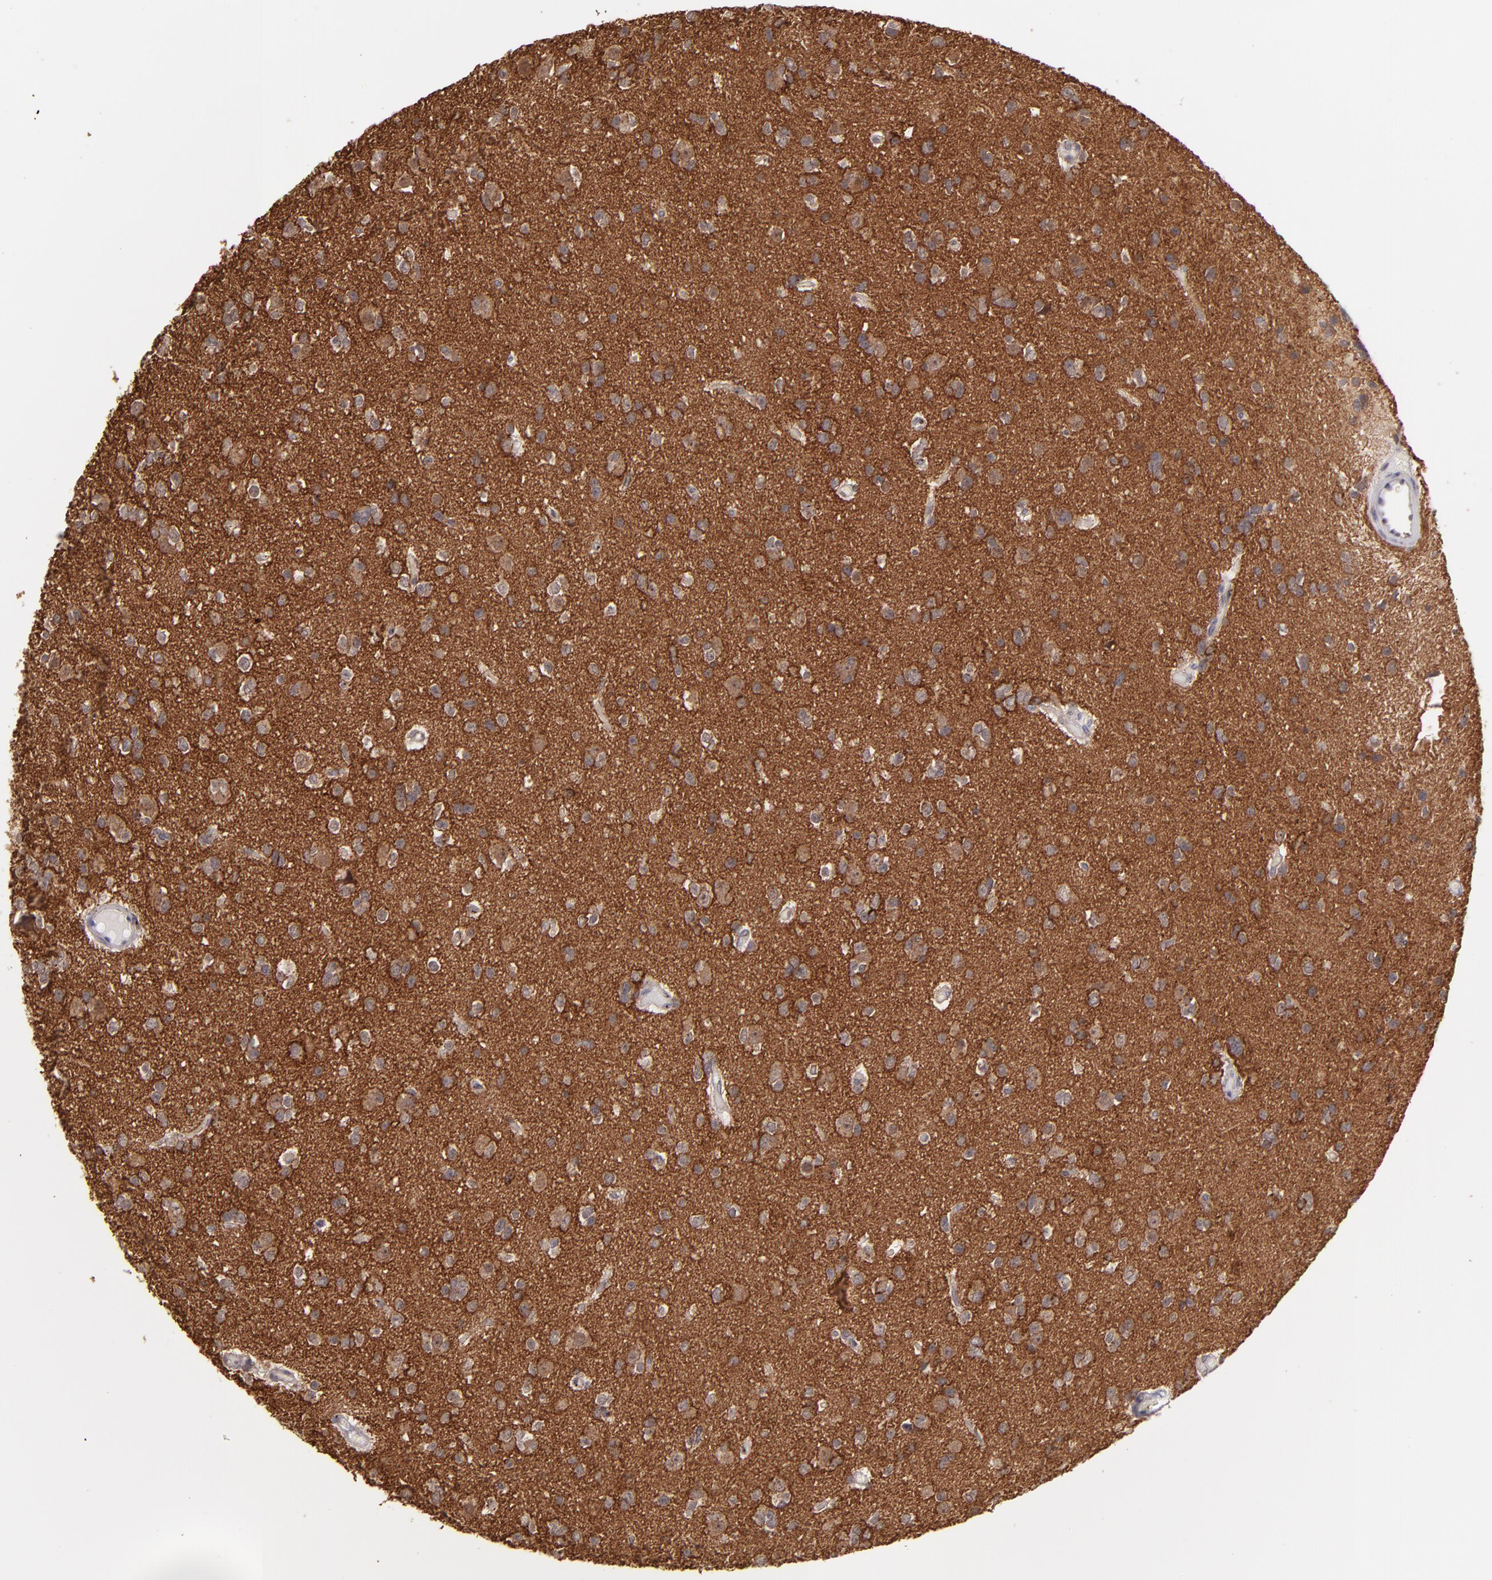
{"staining": {"intensity": "moderate", "quantity": ">75%", "location": "cytoplasmic/membranous"}, "tissue": "glioma", "cell_type": "Tumor cells", "image_type": "cancer", "snomed": [{"axis": "morphology", "description": "Glioma, malignant, Low grade"}, {"axis": "topography", "description": "Brain"}], "caption": "Tumor cells reveal medium levels of moderate cytoplasmic/membranous positivity in approximately >75% of cells in human low-grade glioma (malignant).", "gene": "ZFYVE1", "patient": {"sex": "male", "age": 42}}